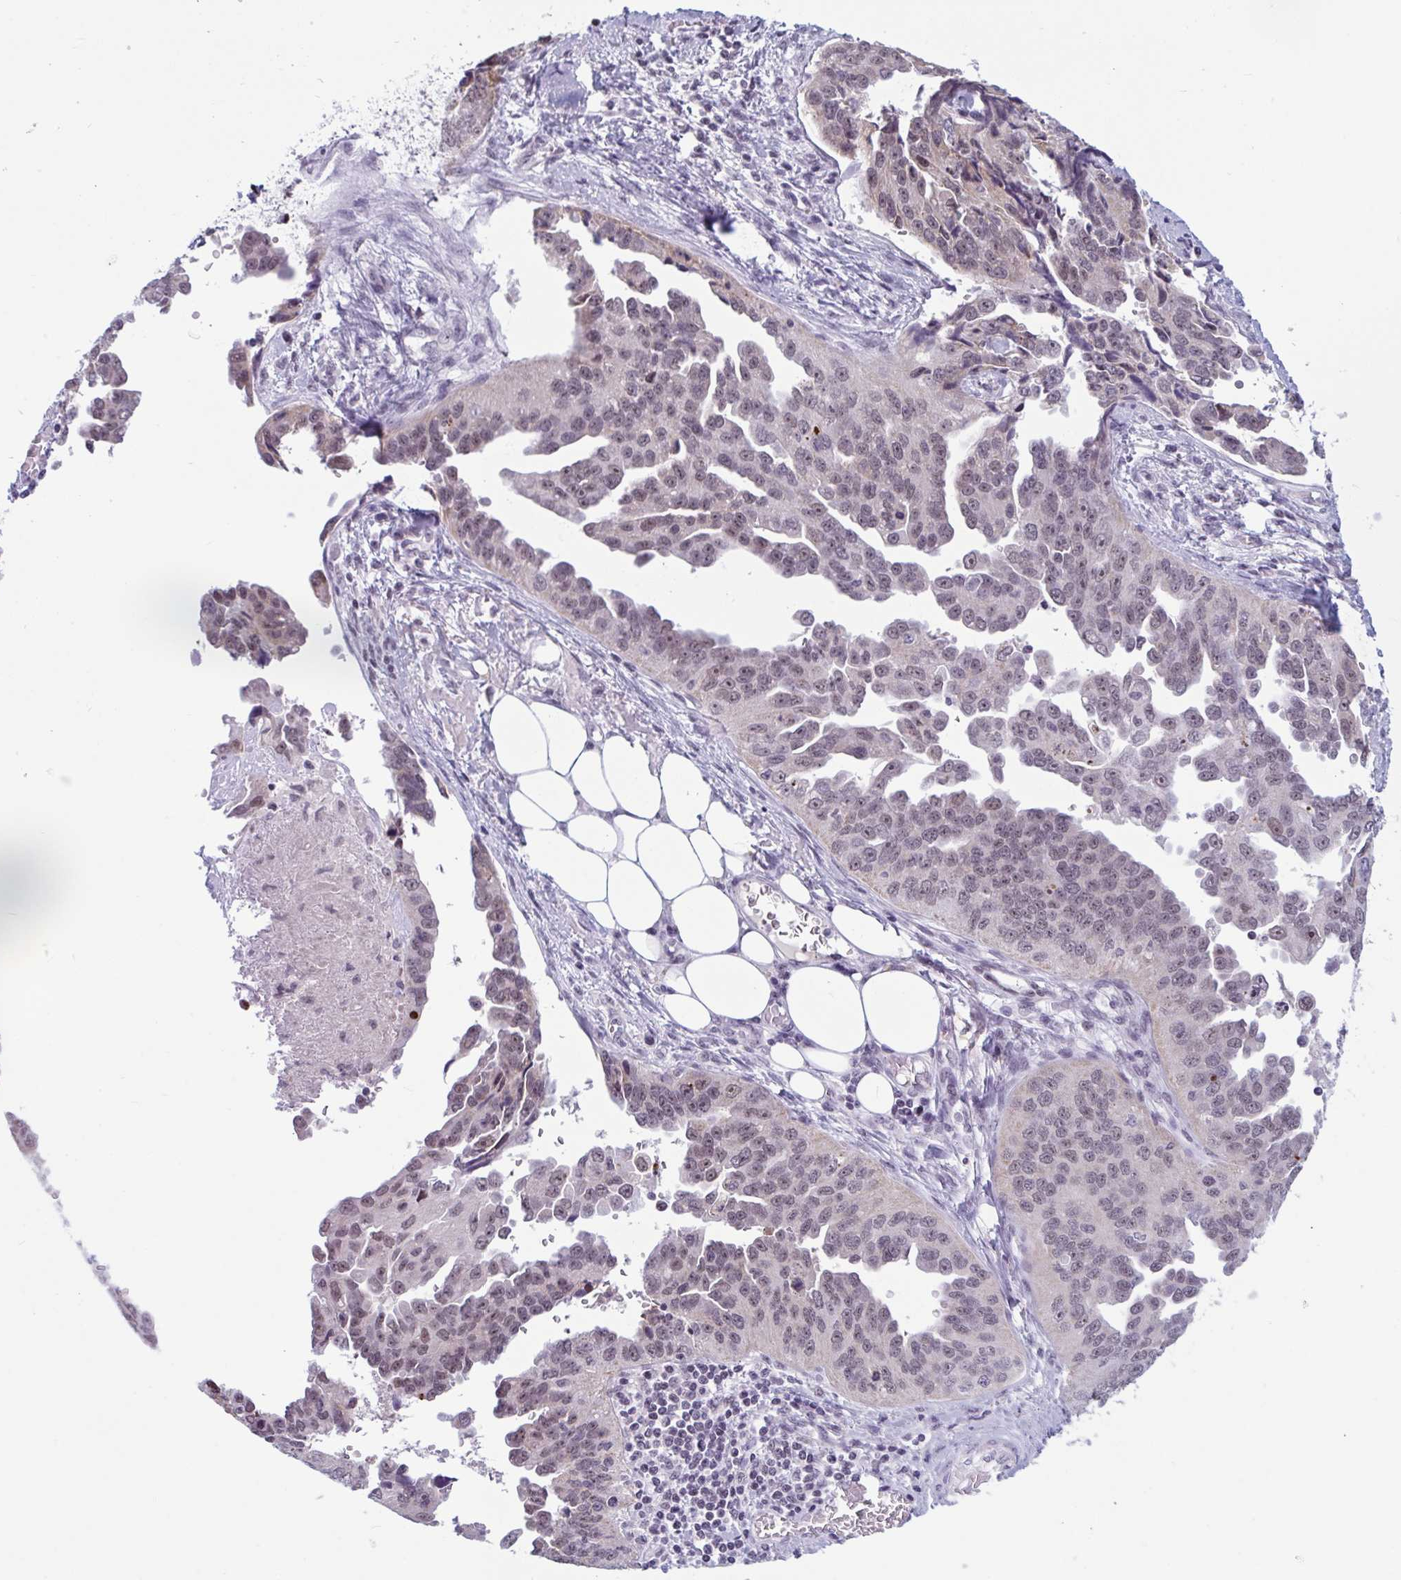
{"staining": {"intensity": "weak", "quantity": ">75%", "location": "nuclear"}, "tissue": "ovarian cancer", "cell_type": "Tumor cells", "image_type": "cancer", "snomed": [{"axis": "morphology", "description": "Cystadenocarcinoma, serous, NOS"}, {"axis": "topography", "description": "Ovary"}], "caption": "Ovarian cancer (serous cystadenocarcinoma) stained for a protein displays weak nuclear positivity in tumor cells.", "gene": "TGM6", "patient": {"sex": "female", "age": 75}}